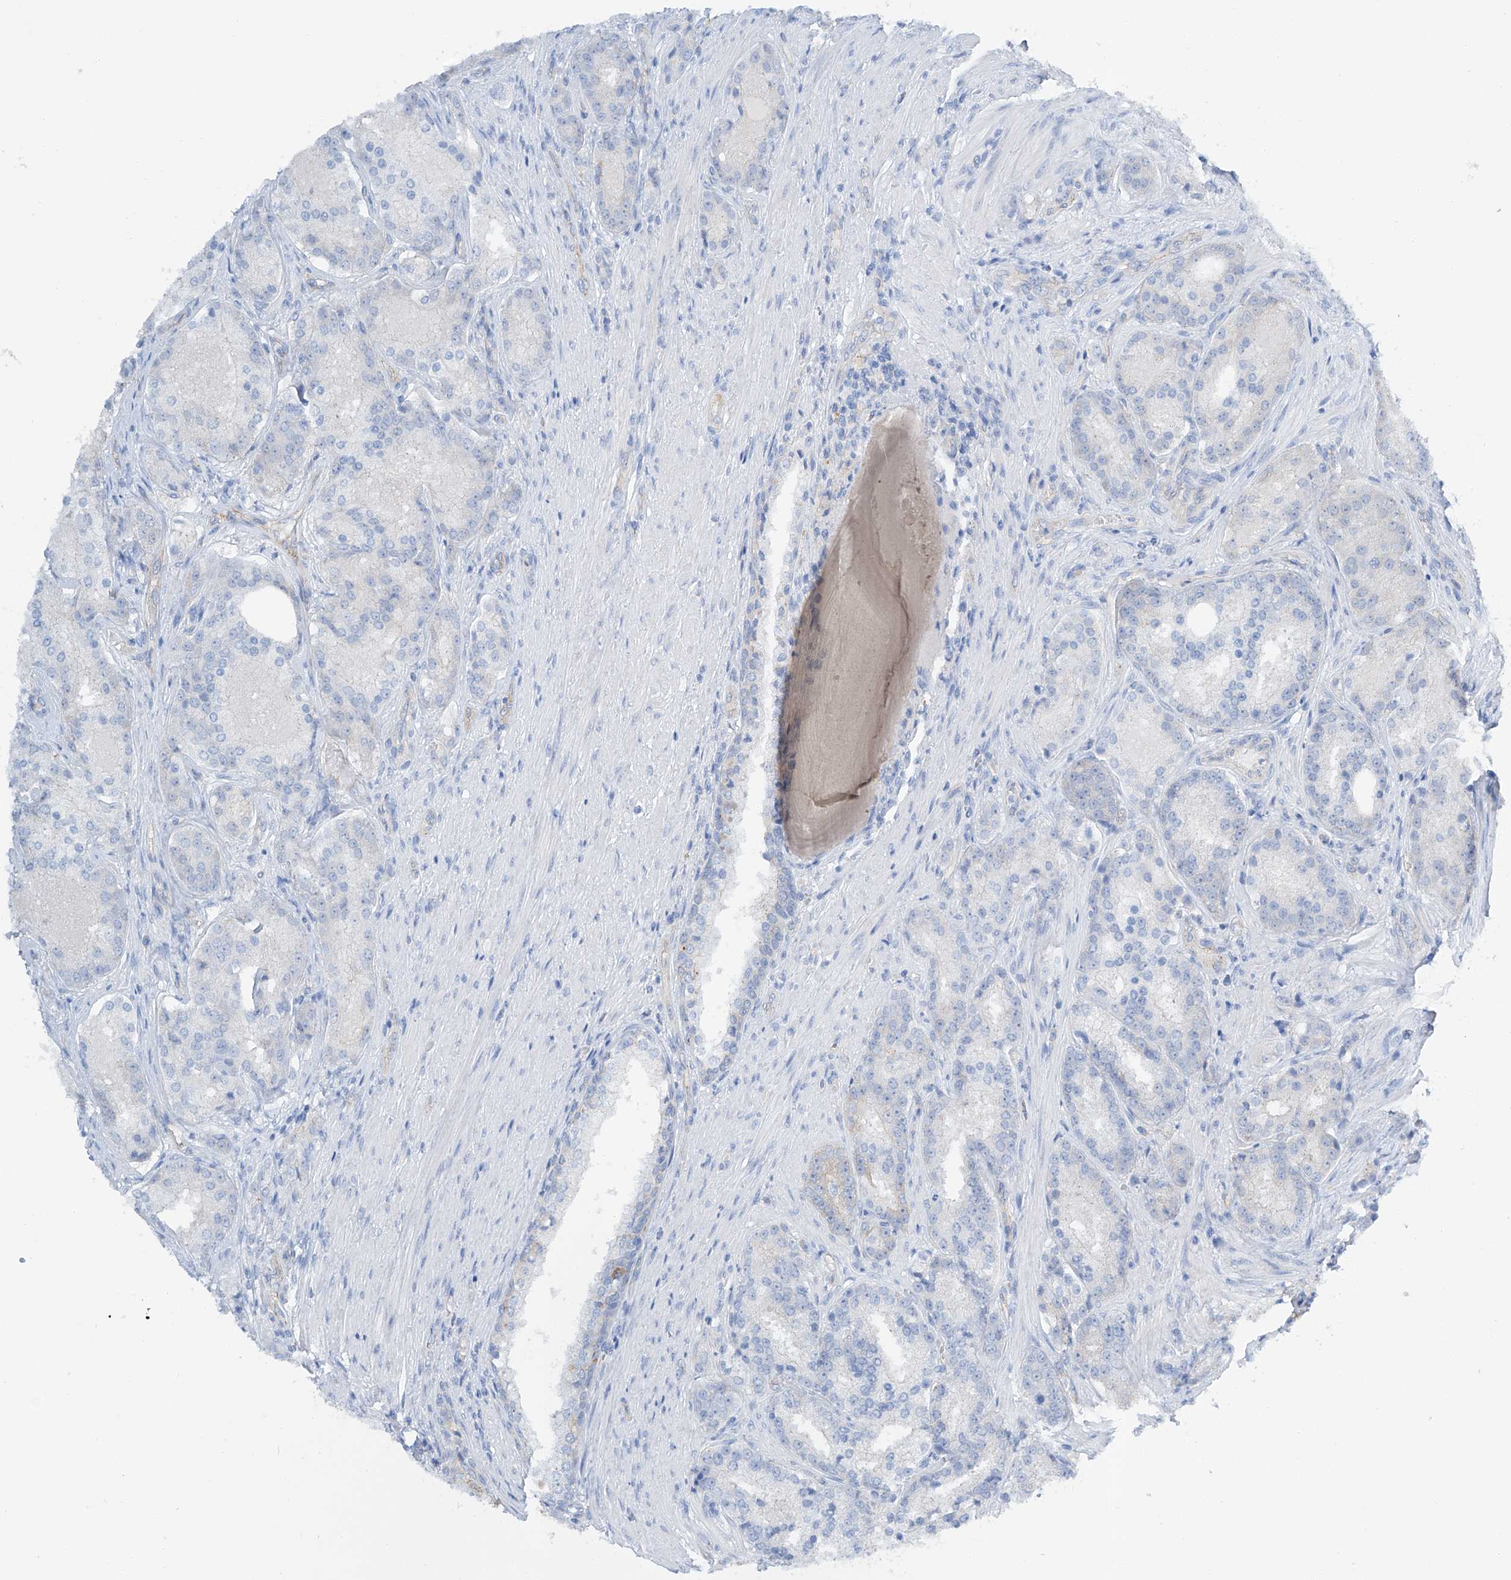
{"staining": {"intensity": "negative", "quantity": "none", "location": "none"}, "tissue": "prostate cancer", "cell_type": "Tumor cells", "image_type": "cancer", "snomed": [{"axis": "morphology", "description": "Adenocarcinoma, High grade"}, {"axis": "topography", "description": "Prostate"}], "caption": "Prostate cancer (high-grade adenocarcinoma) was stained to show a protein in brown. There is no significant staining in tumor cells. (DAB immunohistochemistry, high magnification).", "gene": "MAGI1", "patient": {"sex": "male", "age": 60}}